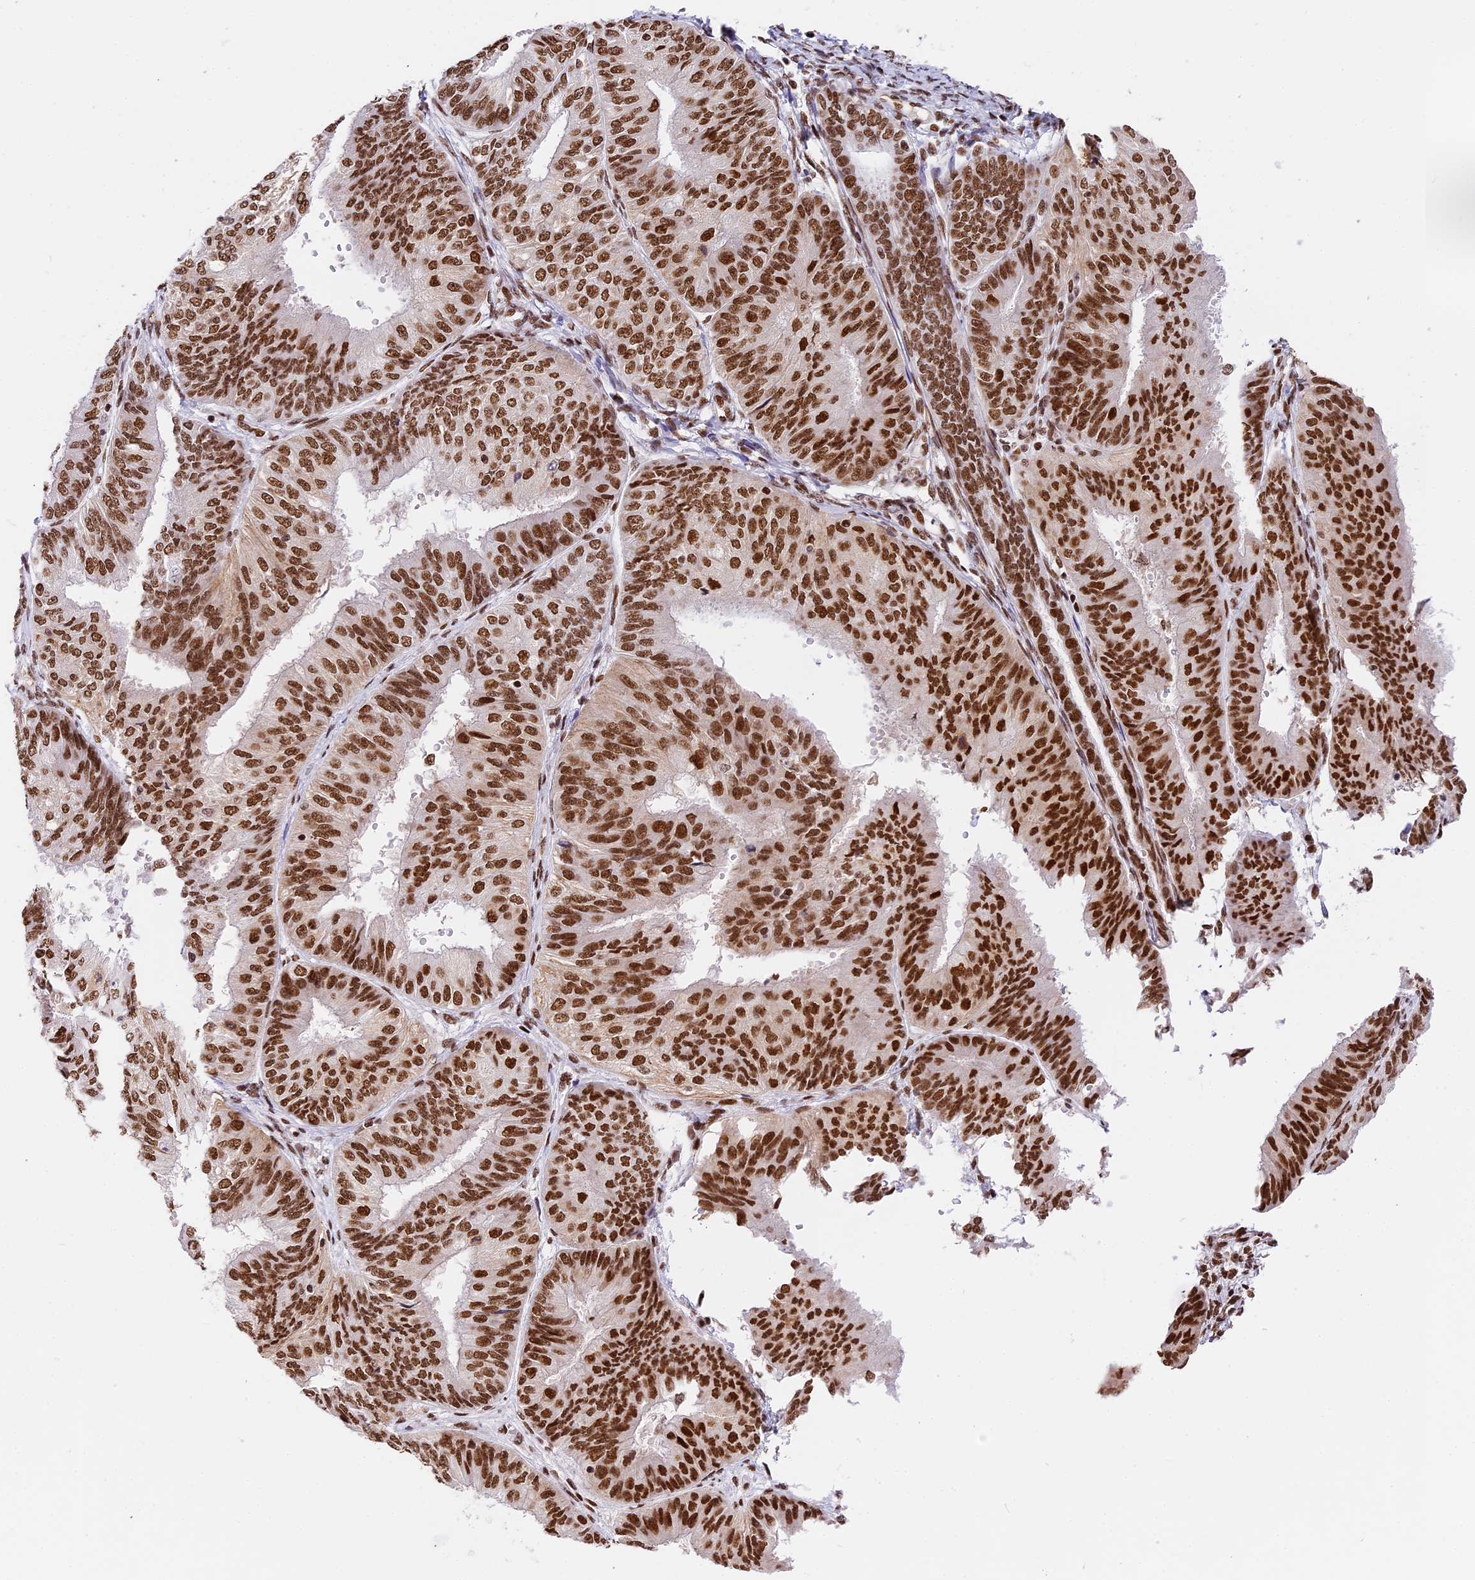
{"staining": {"intensity": "strong", "quantity": ">75%", "location": "nuclear"}, "tissue": "endometrial cancer", "cell_type": "Tumor cells", "image_type": "cancer", "snomed": [{"axis": "morphology", "description": "Adenocarcinoma, NOS"}, {"axis": "topography", "description": "Endometrium"}], "caption": "Tumor cells demonstrate strong nuclear positivity in about >75% of cells in endometrial cancer (adenocarcinoma).", "gene": "SBNO1", "patient": {"sex": "female", "age": 58}}